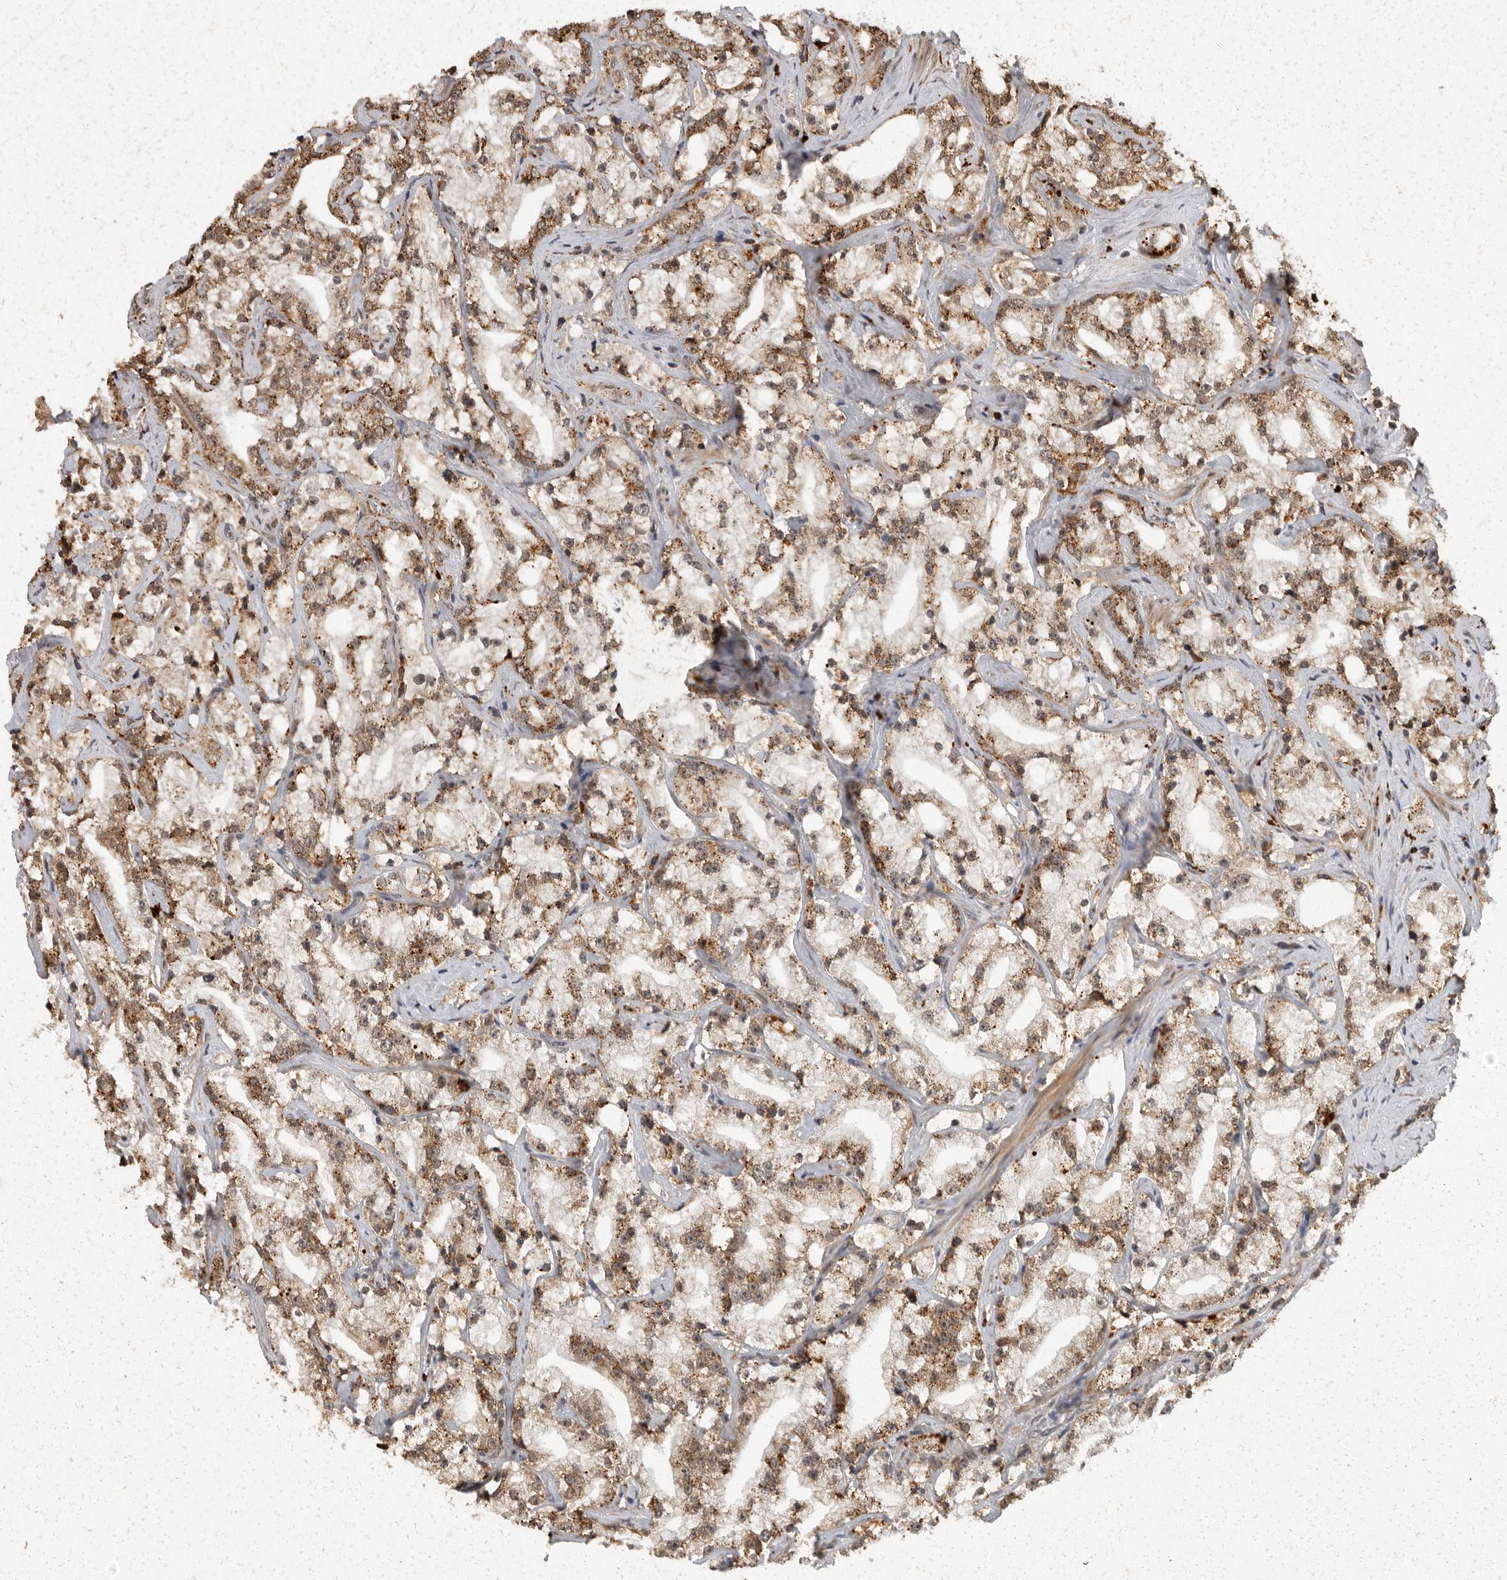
{"staining": {"intensity": "moderate", "quantity": ">75%", "location": "cytoplasmic/membranous"}, "tissue": "prostate cancer", "cell_type": "Tumor cells", "image_type": "cancer", "snomed": [{"axis": "morphology", "description": "Adenocarcinoma, High grade"}, {"axis": "topography", "description": "Prostate"}], "caption": "High-grade adenocarcinoma (prostate) stained for a protein reveals moderate cytoplasmic/membranous positivity in tumor cells. The protein of interest is stained brown, and the nuclei are stained in blue (DAB (3,3'-diaminobenzidine) IHC with brightfield microscopy, high magnification).", "gene": "ZNF83", "patient": {"sex": "male", "age": 64}}